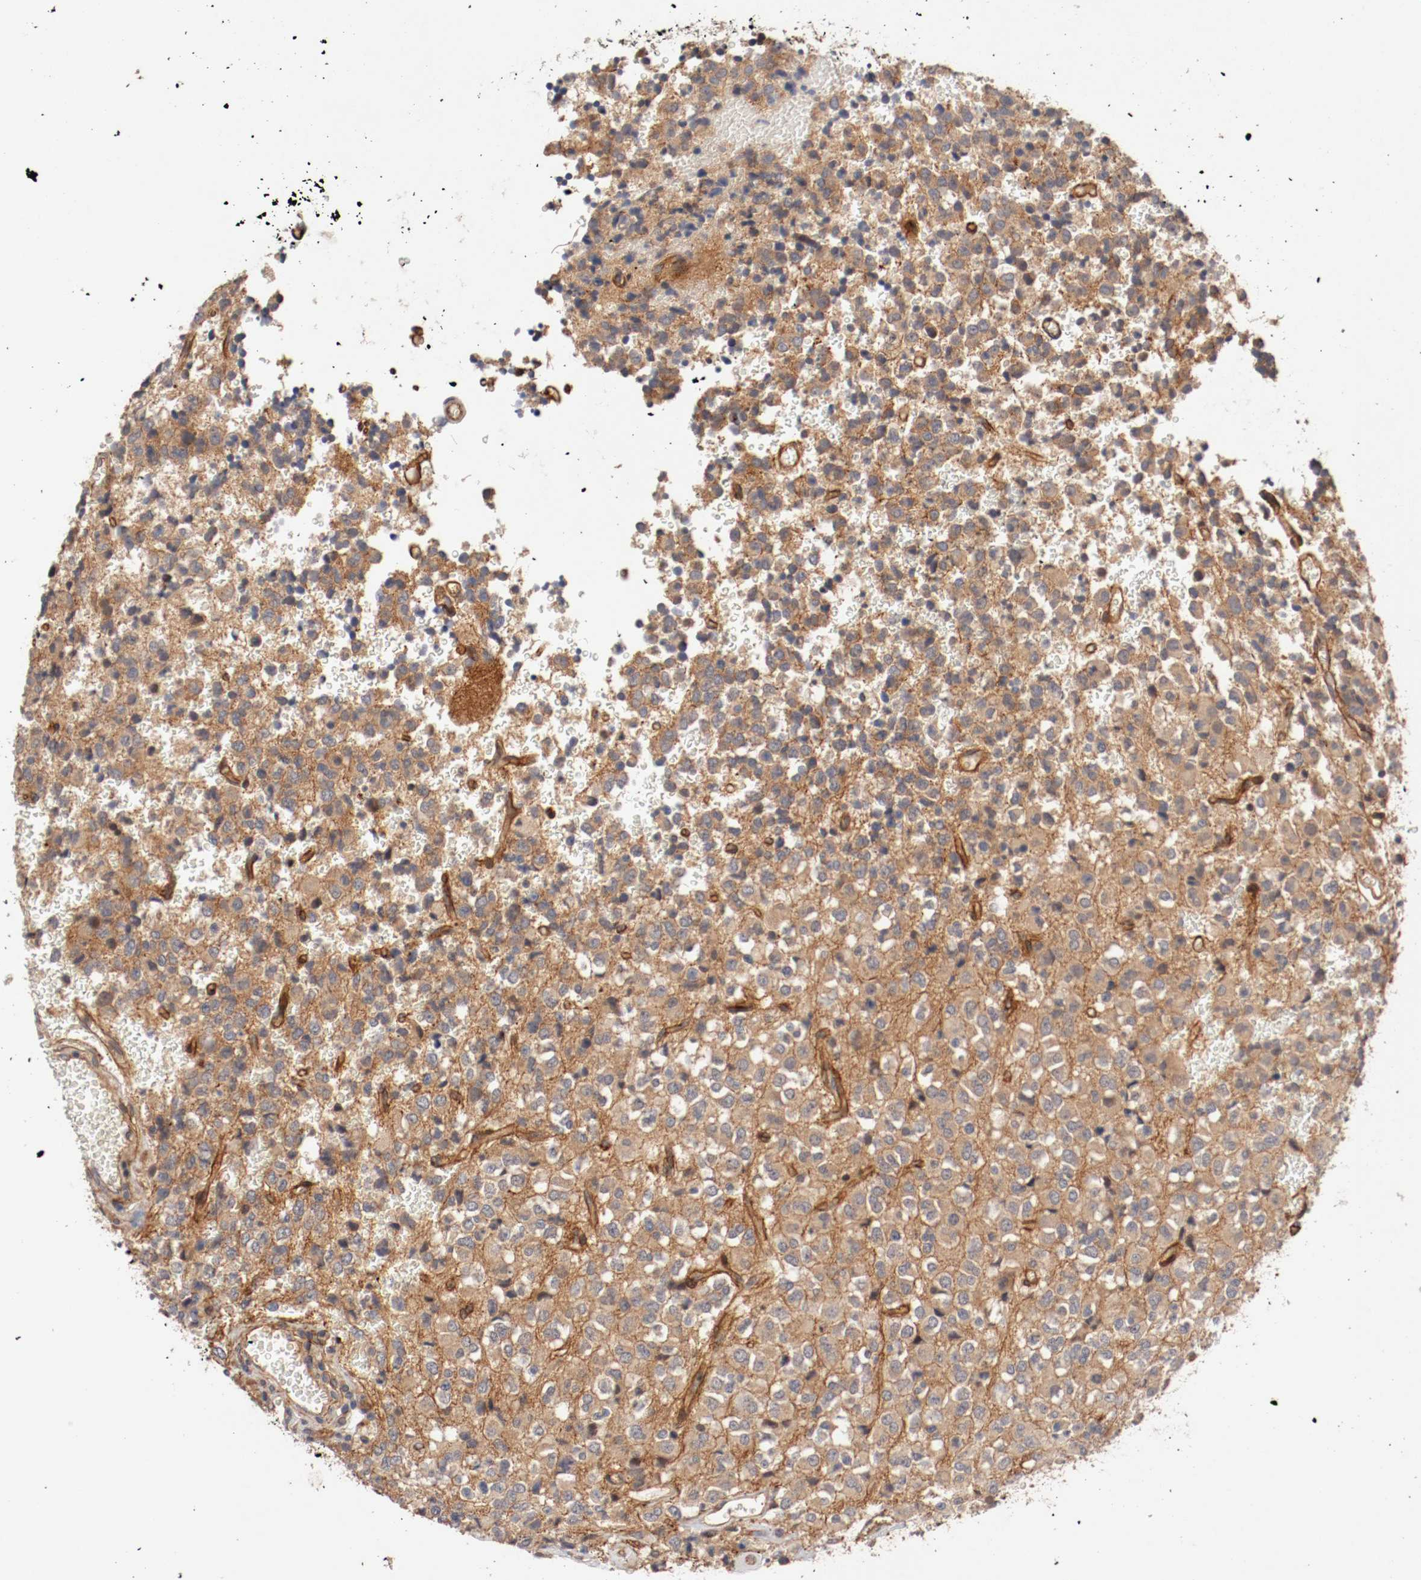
{"staining": {"intensity": "negative", "quantity": "none", "location": "none"}, "tissue": "glioma", "cell_type": "Tumor cells", "image_type": "cancer", "snomed": [{"axis": "morphology", "description": "Glioma, malignant, High grade"}, {"axis": "topography", "description": "pancreas cauda"}], "caption": "The micrograph shows no significant expression in tumor cells of malignant high-grade glioma.", "gene": "TYK2", "patient": {"sex": "male", "age": 60}}